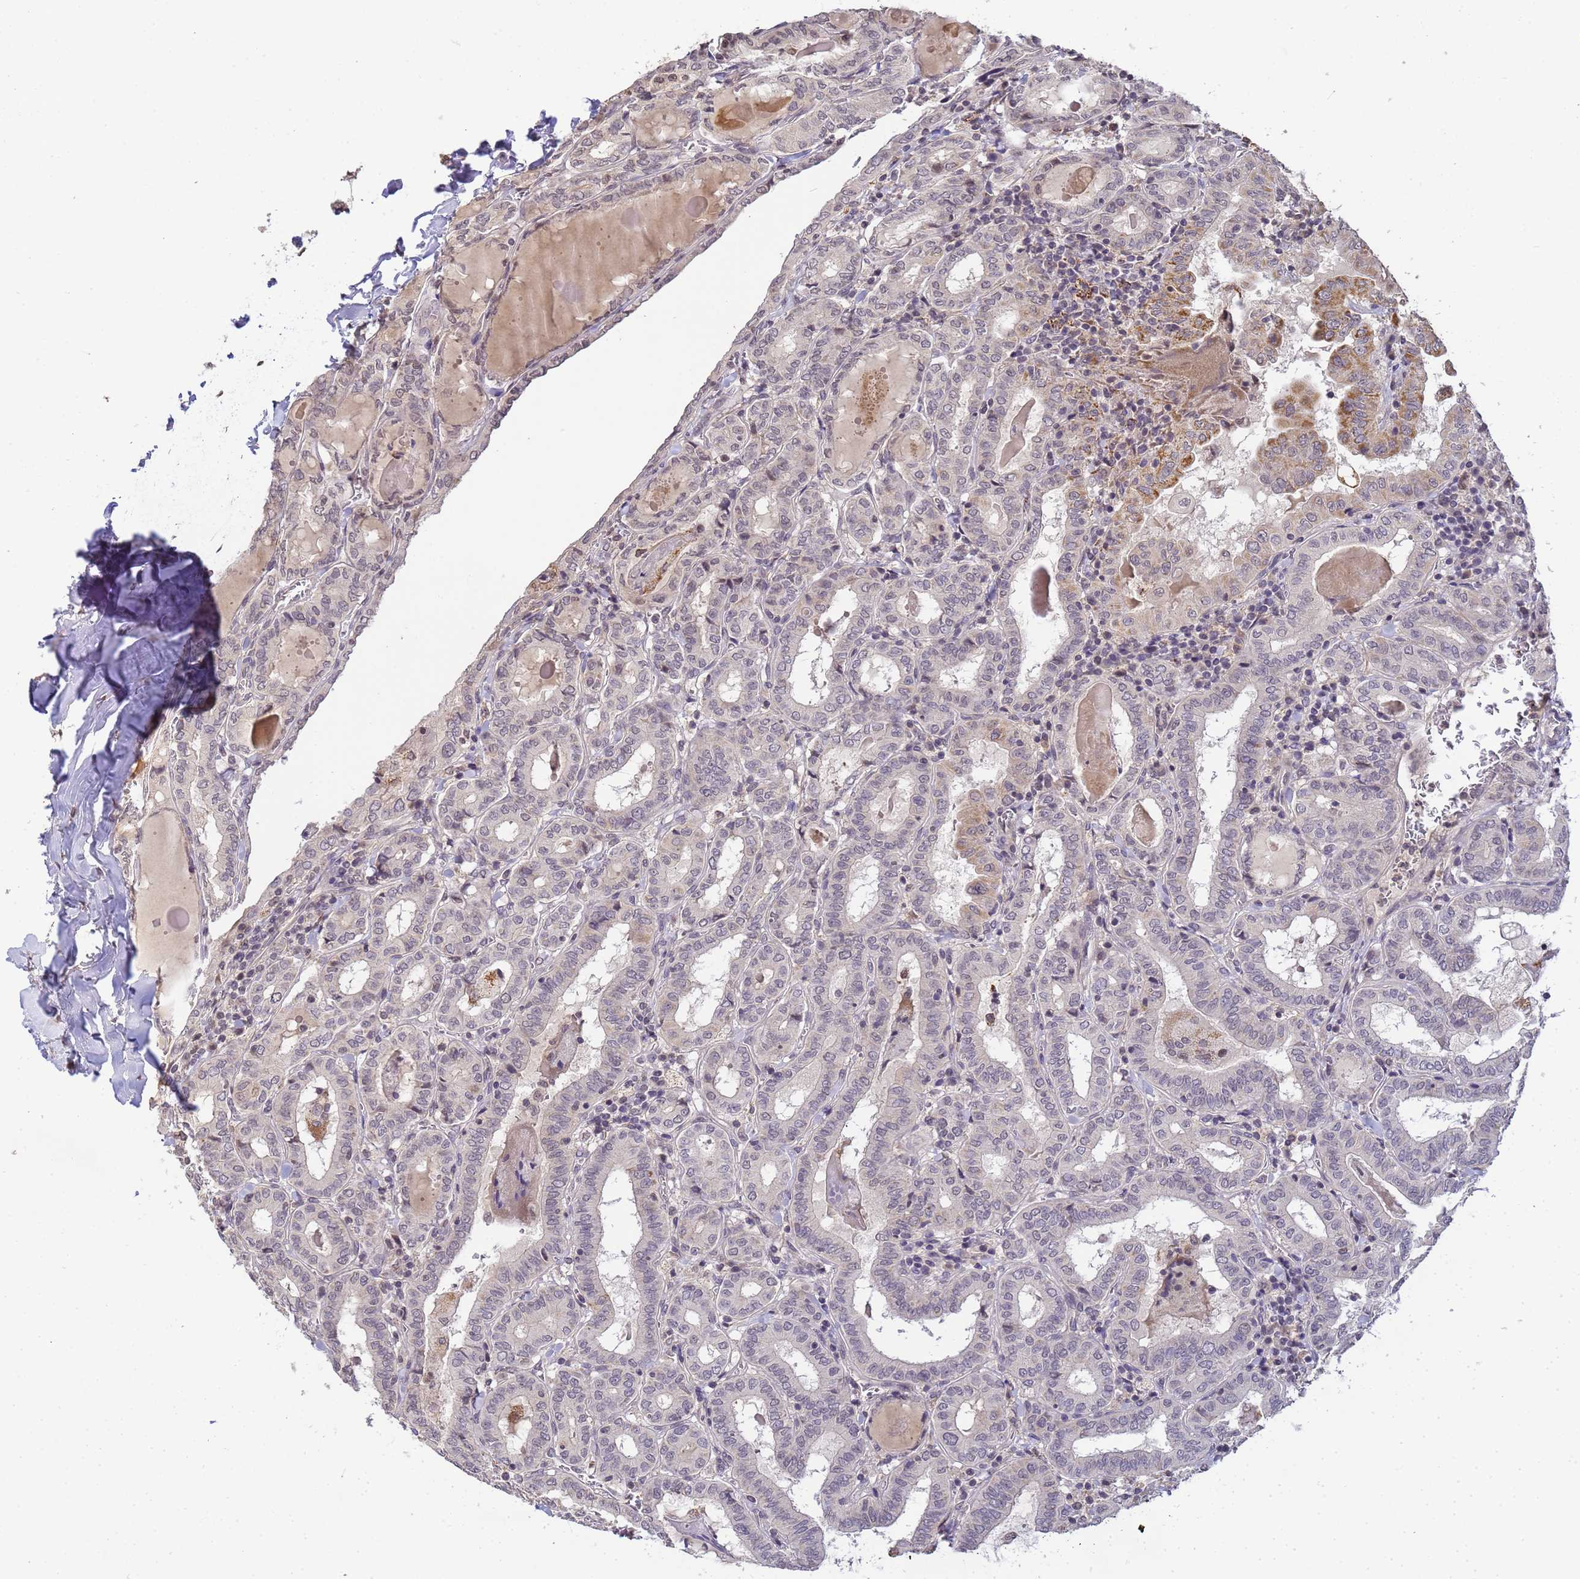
{"staining": {"intensity": "negative", "quantity": "none", "location": "none"}, "tissue": "thyroid cancer", "cell_type": "Tumor cells", "image_type": "cancer", "snomed": [{"axis": "morphology", "description": "Papillary adenocarcinoma, NOS"}, {"axis": "topography", "description": "Thyroid gland"}], "caption": "Immunohistochemistry micrograph of neoplastic tissue: human thyroid cancer stained with DAB (3,3'-diaminobenzidine) demonstrates no significant protein positivity in tumor cells.", "gene": "MYL7", "patient": {"sex": "female", "age": 72}}